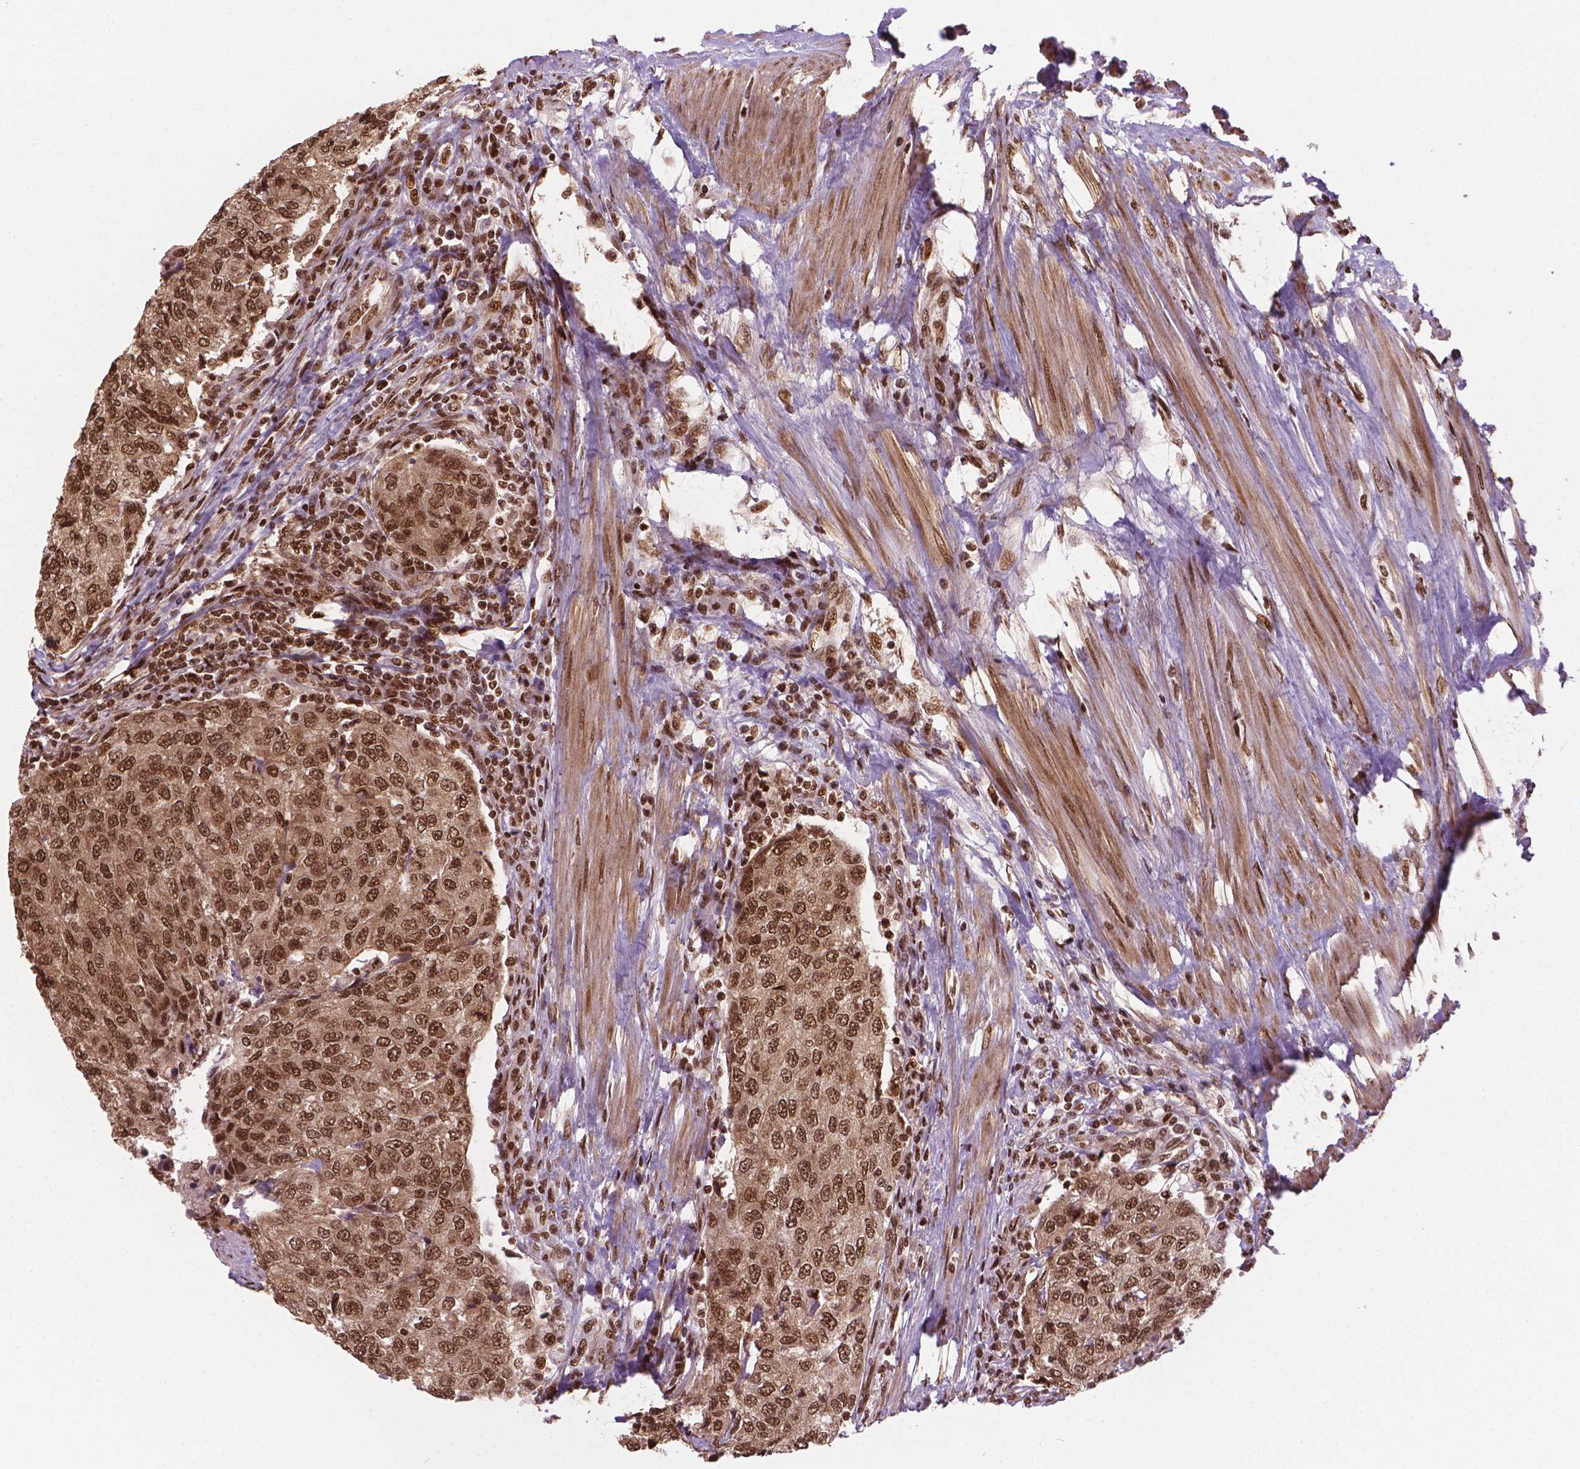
{"staining": {"intensity": "moderate", "quantity": ">75%", "location": "cytoplasmic/membranous,nuclear"}, "tissue": "urothelial cancer", "cell_type": "Tumor cells", "image_type": "cancer", "snomed": [{"axis": "morphology", "description": "Urothelial carcinoma, High grade"}, {"axis": "topography", "description": "Urinary bladder"}], "caption": "Immunohistochemical staining of urothelial cancer exhibits medium levels of moderate cytoplasmic/membranous and nuclear positivity in about >75% of tumor cells. The staining is performed using DAB (3,3'-diaminobenzidine) brown chromogen to label protein expression. The nuclei are counter-stained blue using hematoxylin.", "gene": "SIRT6", "patient": {"sex": "female", "age": 78}}